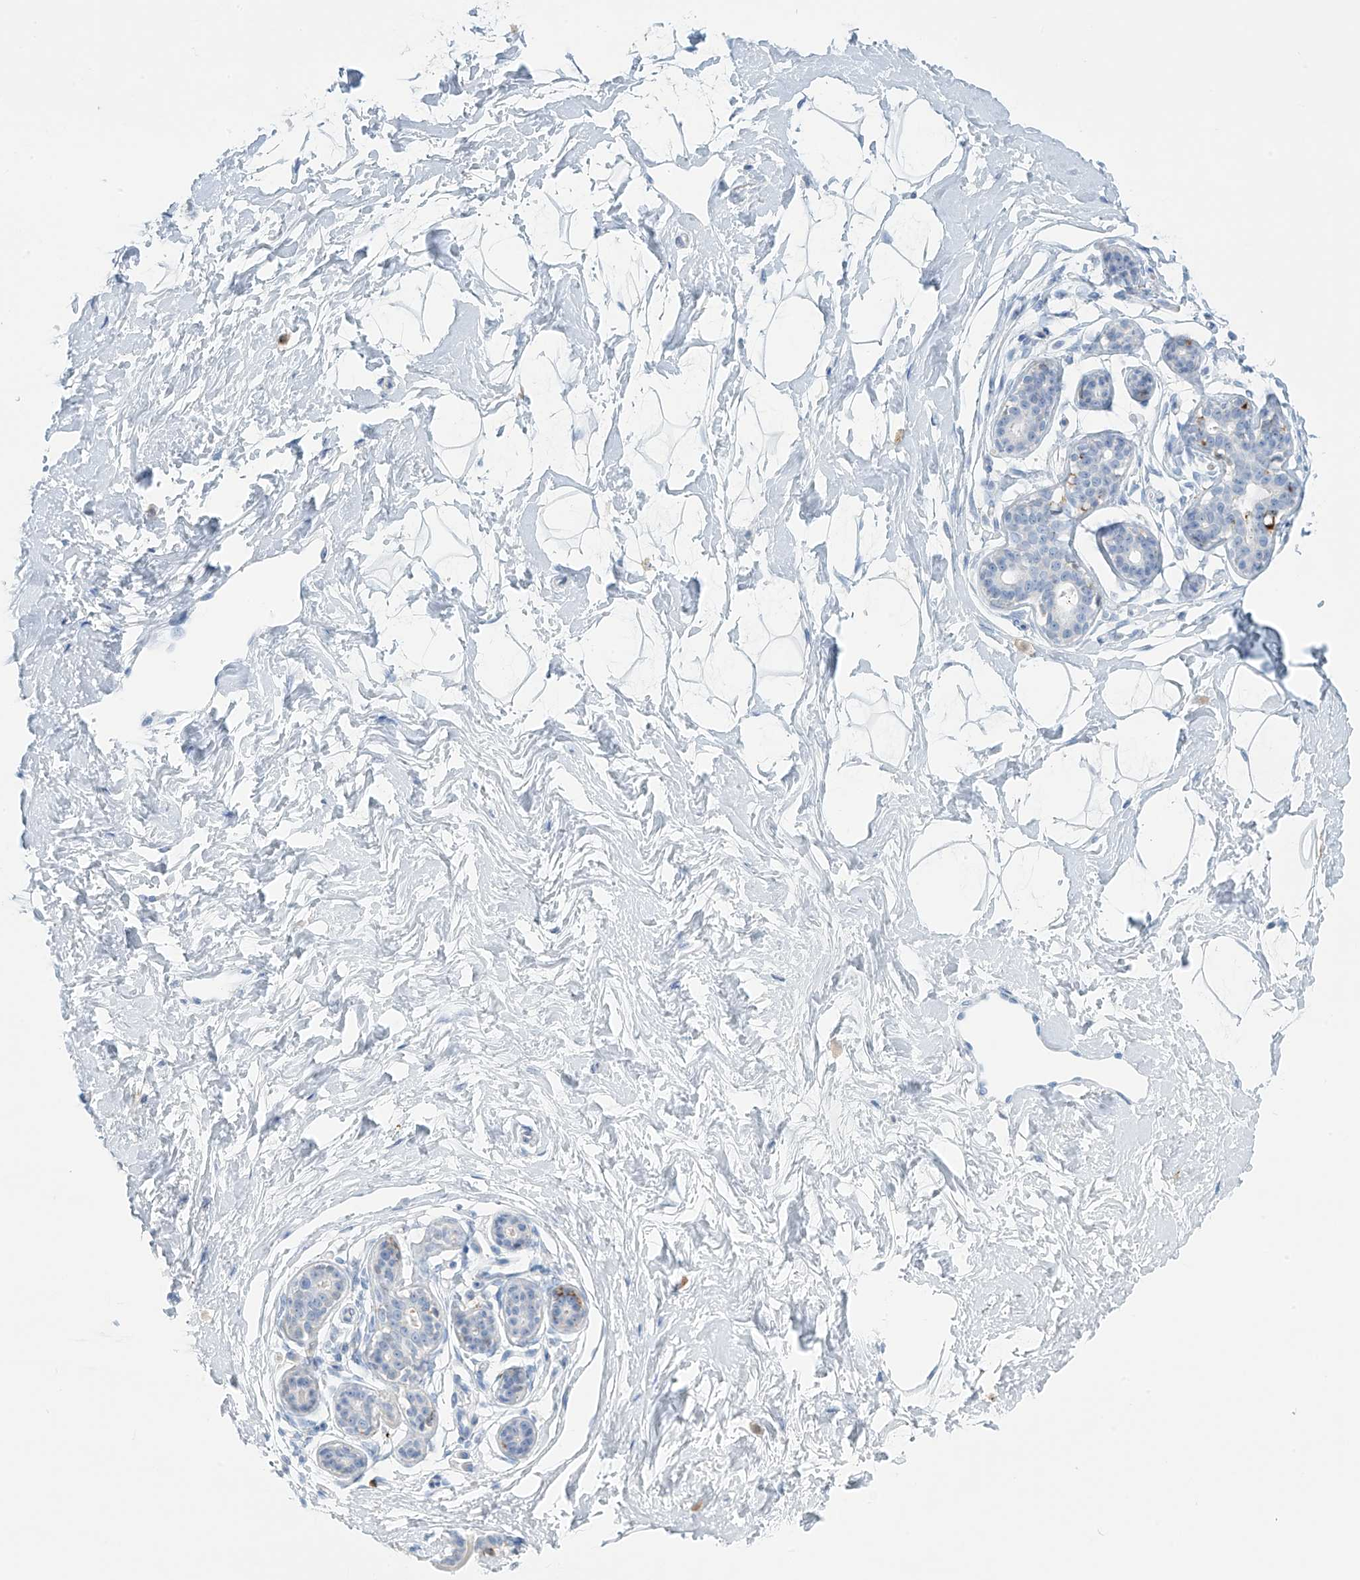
{"staining": {"intensity": "negative", "quantity": "none", "location": "none"}, "tissue": "breast", "cell_type": "Adipocytes", "image_type": "normal", "snomed": [{"axis": "morphology", "description": "Normal tissue, NOS"}, {"axis": "morphology", "description": "Adenoma, NOS"}, {"axis": "topography", "description": "Breast"}], "caption": "IHC photomicrograph of unremarkable breast: breast stained with DAB (3,3'-diaminobenzidine) exhibits no significant protein positivity in adipocytes.", "gene": "TRMT2B", "patient": {"sex": "female", "age": 23}}